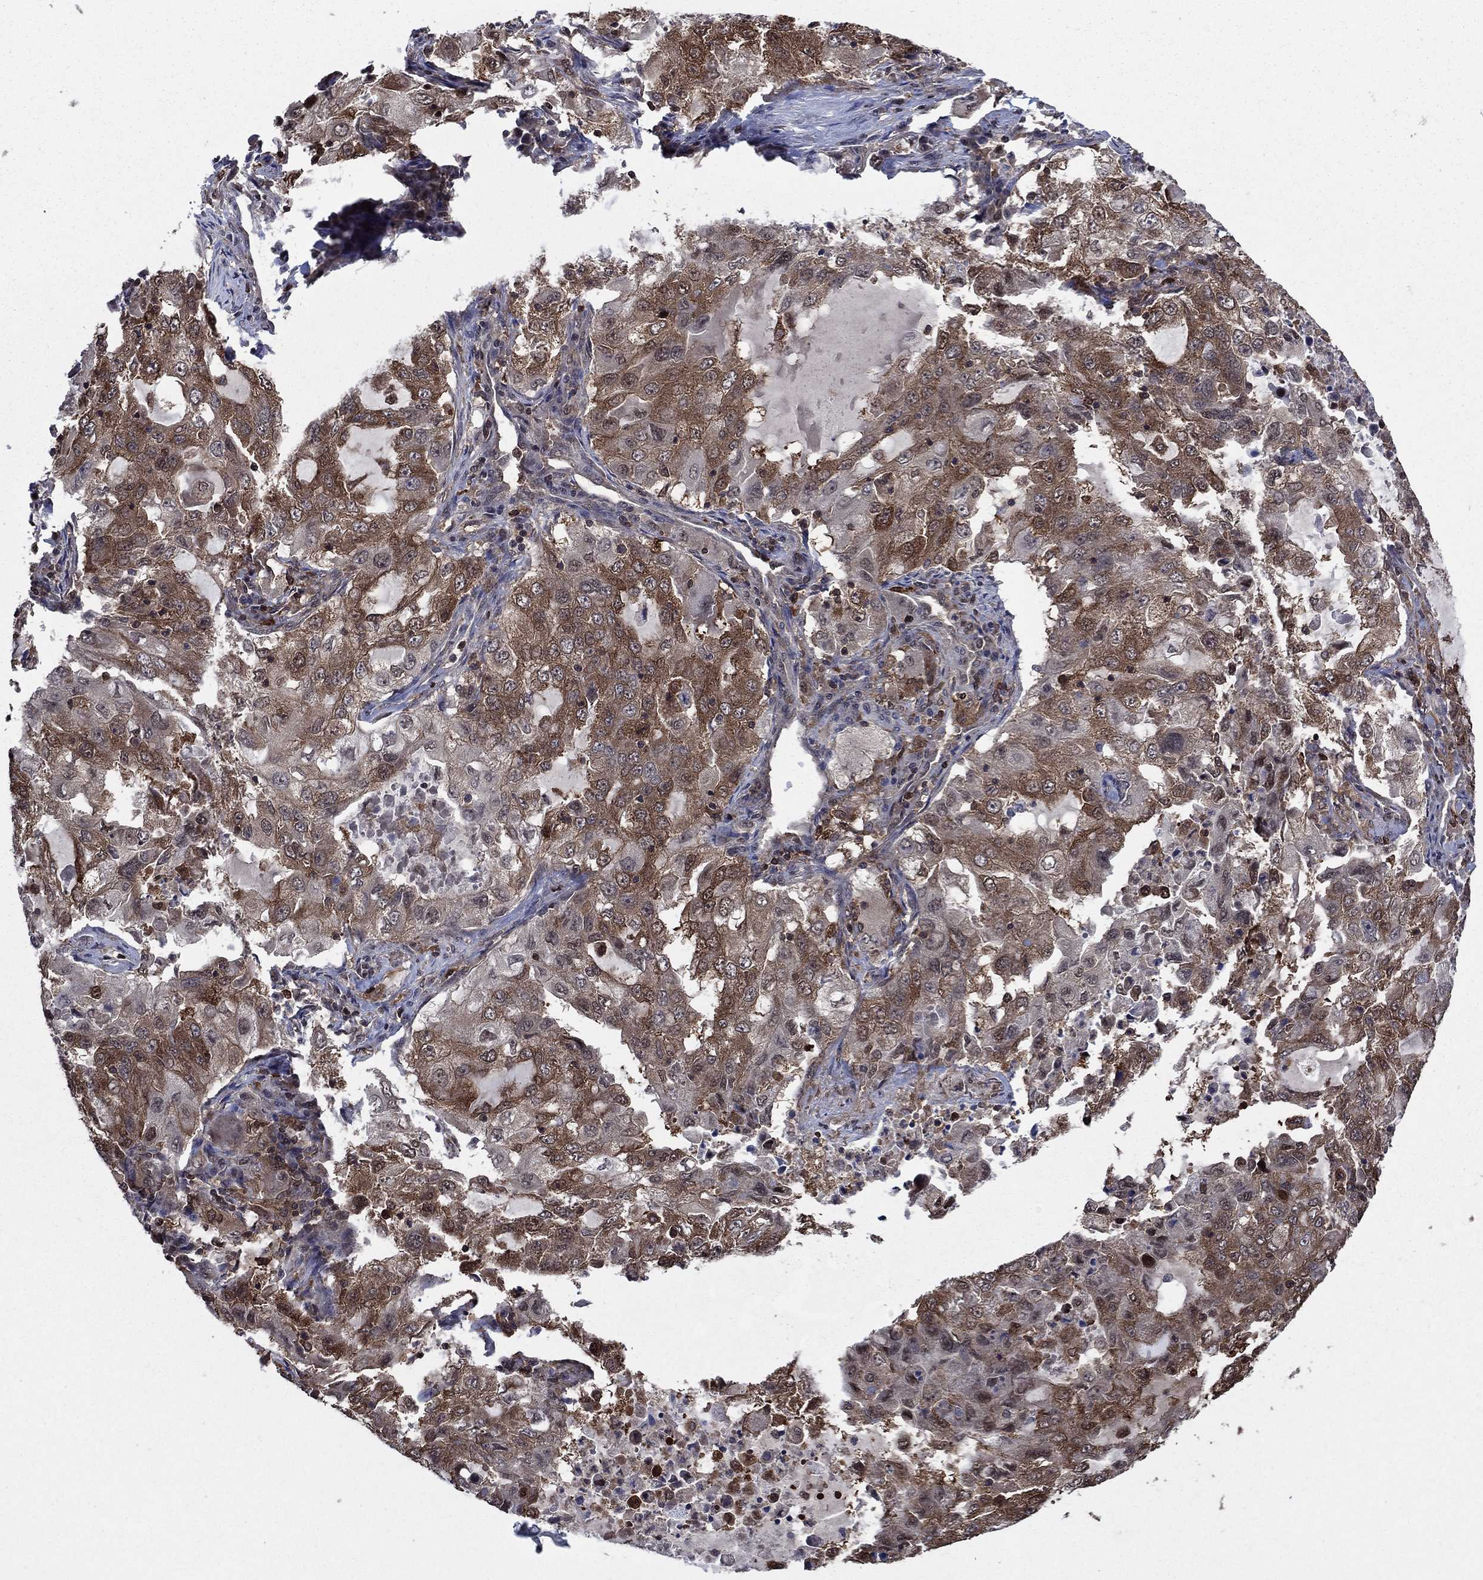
{"staining": {"intensity": "strong", "quantity": "25%-75%", "location": "cytoplasmic/membranous"}, "tissue": "lung cancer", "cell_type": "Tumor cells", "image_type": "cancer", "snomed": [{"axis": "morphology", "description": "Adenocarcinoma, NOS"}, {"axis": "topography", "description": "Lung"}], "caption": "Lung adenocarcinoma tissue shows strong cytoplasmic/membranous expression in approximately 25%-75% of tumor cells, visualized by immunohistochemistry.", "gene": "CACYBP", "patient": {"sex": "female", "age": 61}}